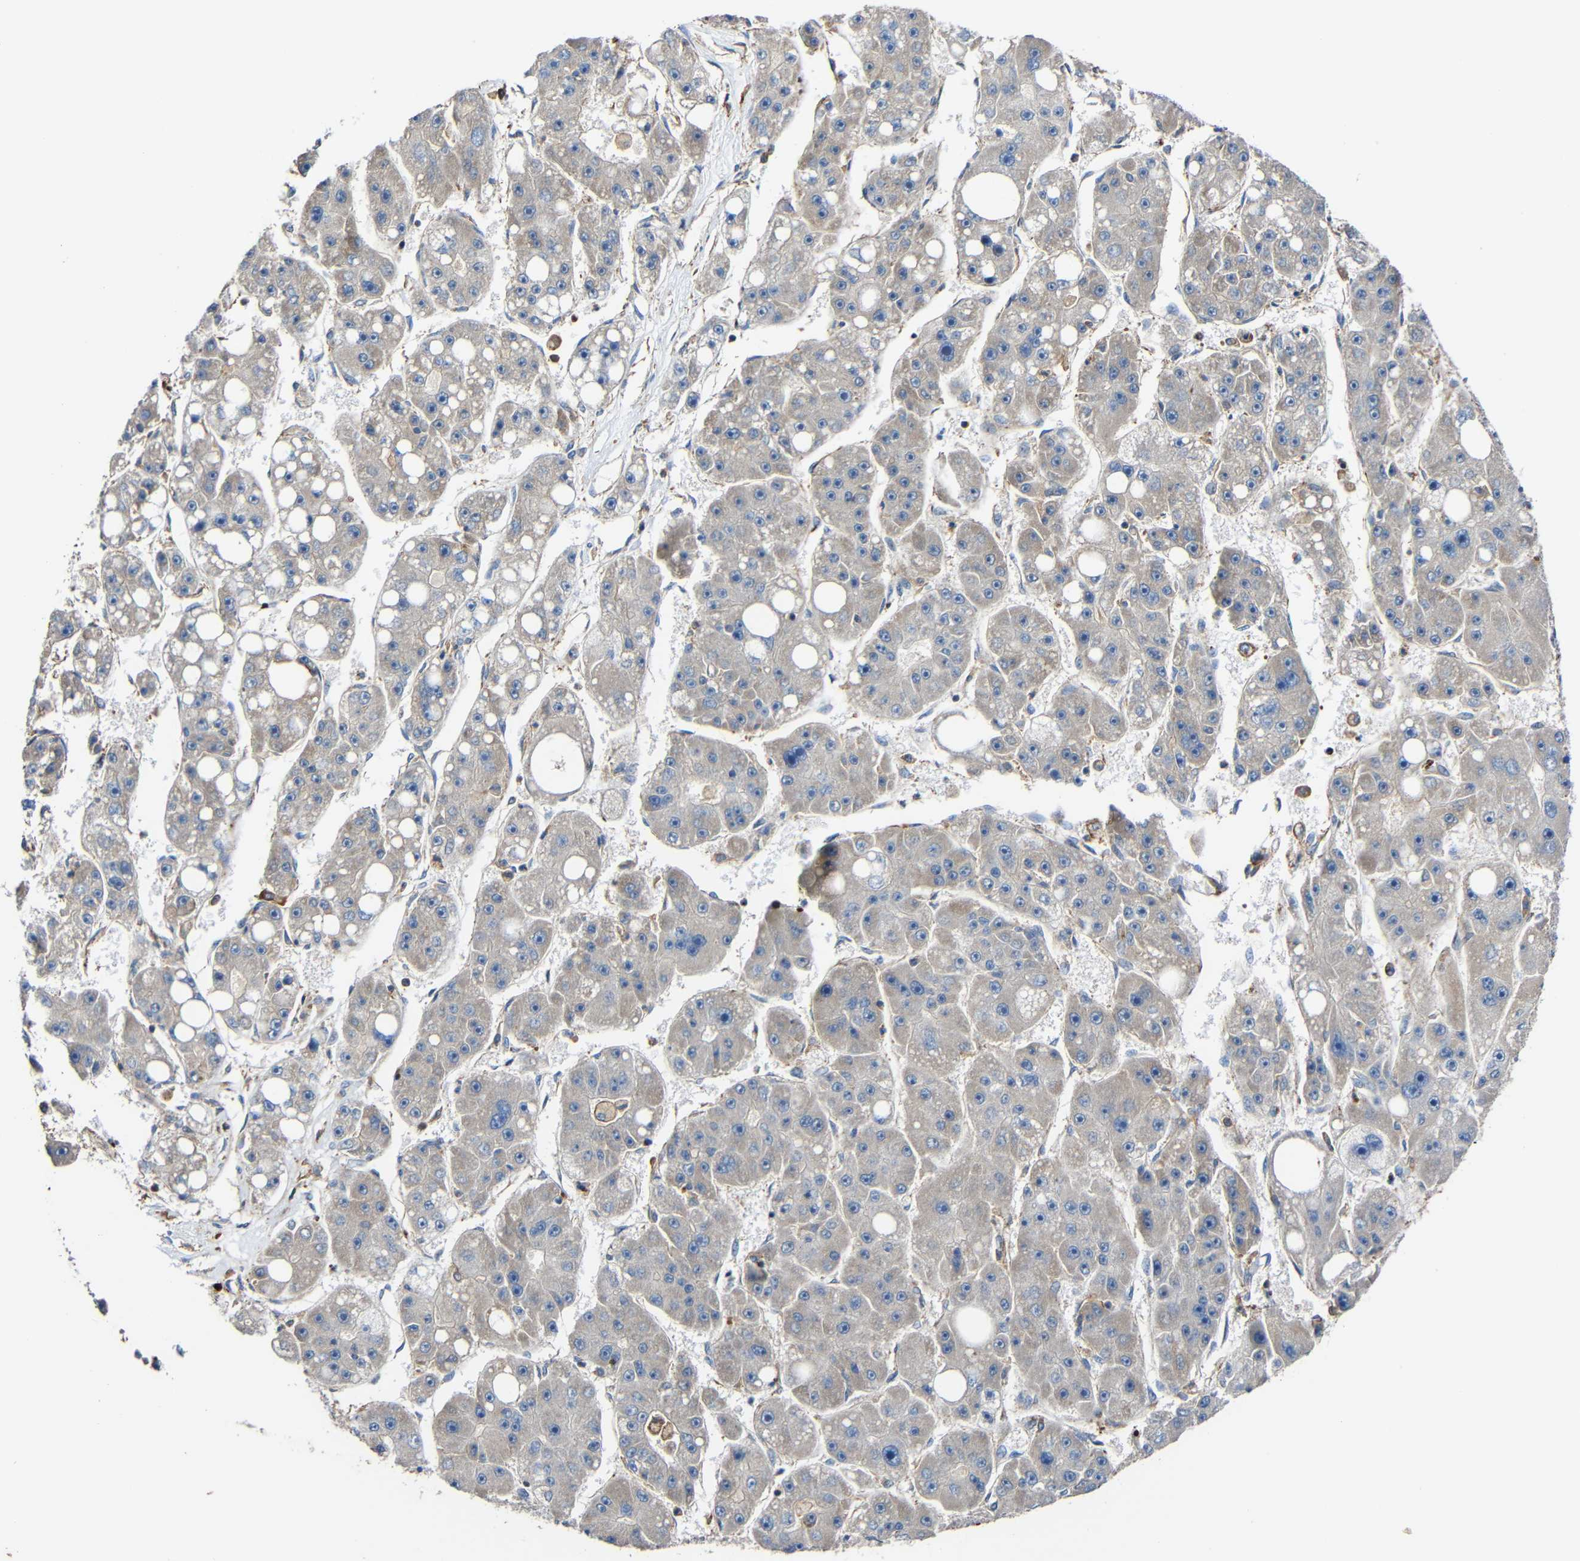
{"staining": {"intensity": "negative", "quantity": "none", "location": "none"}, "tissue": "liver cancer", "cell_type": "Tumor cells", "image_type": "cancer", "snomed": [{"axis": "morphology", "description": "Carcinoma, Hepatocellular, NOS"}, {"axis": "topography", "description": "Liver"}], "caption": "This photomicrograph is of liver cancer stained with IHC to label a protein in brown with the nuclei are counter-stained blue. There is no expression in tumor cells. (DAB immunohistochemistry visualized using brightfield microscopy, high magnification).", "gene": "RHOT2", "patient": {"sex": "female", "age": 61}}